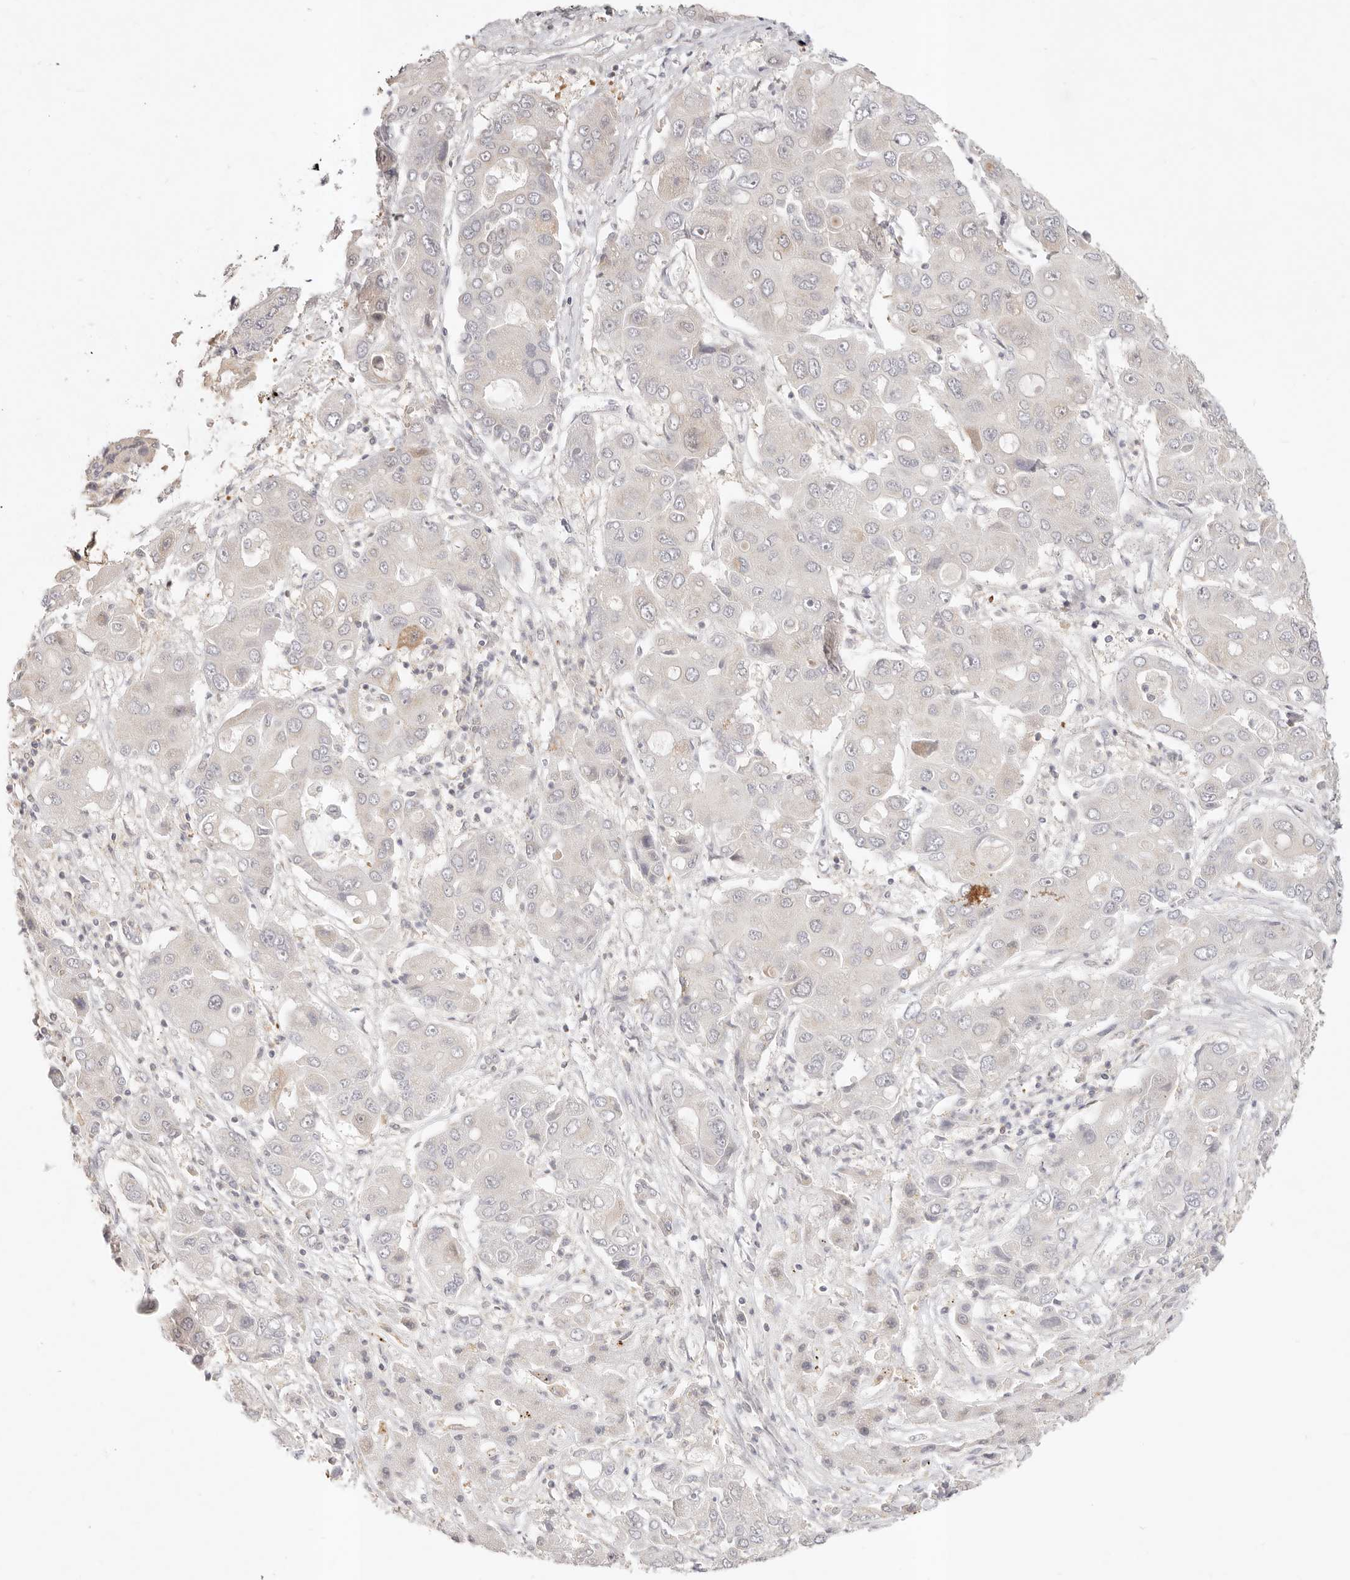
{"staining": {"intensity": "negative", "quantity": "none", "location": "none"}, "tissue": "liver cancer", "cell_type": "Tumor cells", "image_type": "cancer", "snomed": [{"axis": "morphology", "description": "Cholangiocarcinoma"}, {"axis": "topography", "description": "Liver"}], "caption": "Protein analysis of liver cancer exhibits no significant positivity in tumor cells.", "gene": "GPR156", "patient": {"sex": "male", "age": 67}}